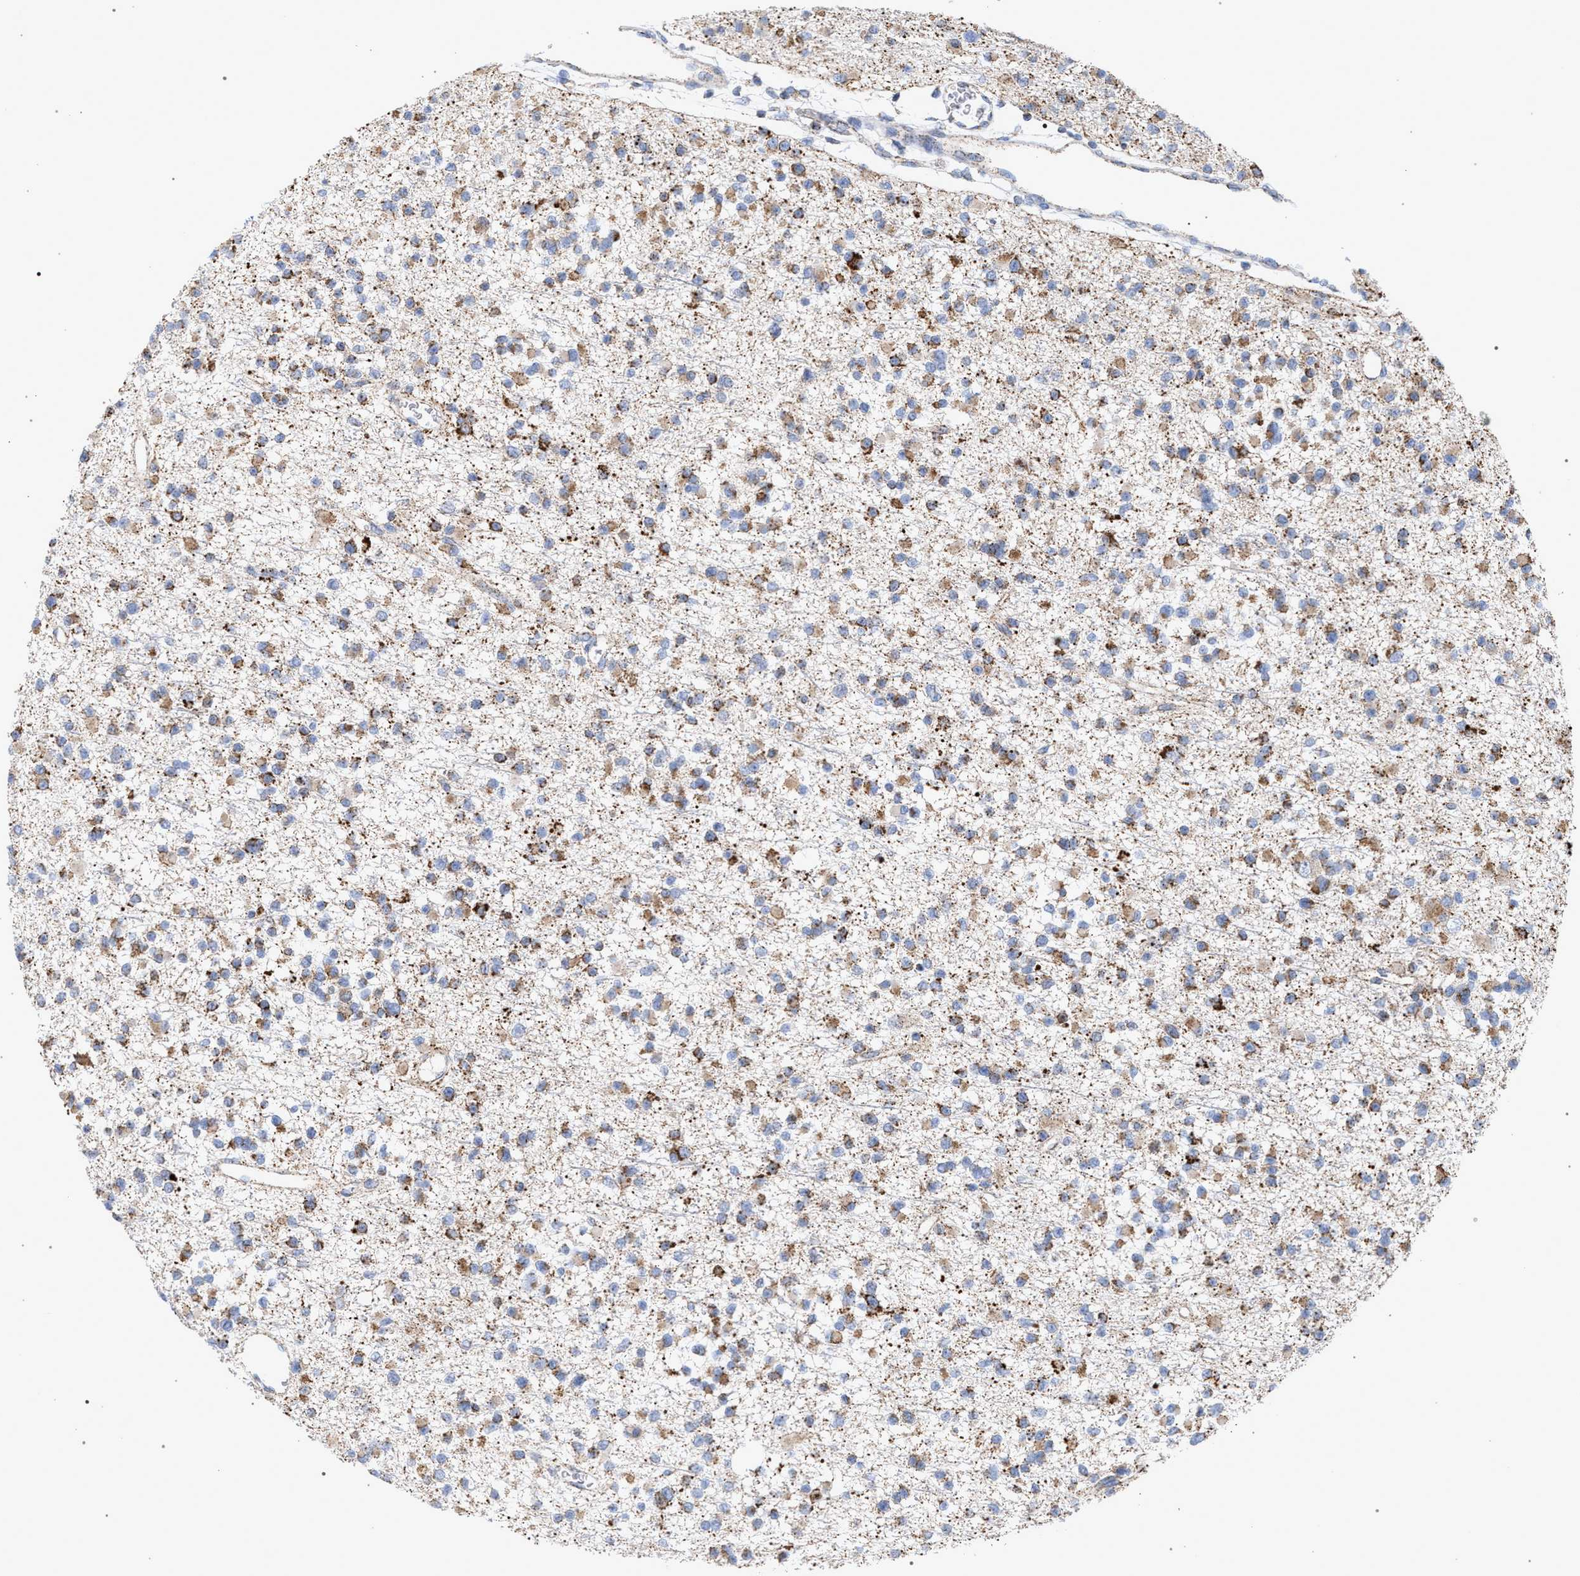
{"staining": {"intensity": "moderate", "quantity": ">75%", "location": "cytoplasmic/membranous"}, "tissue": "glioma", "cell_type": "Tumor cells", "image_type": "cancer", "snomed": [{"axis": "morphology", "description": "Glioma, malignant, Low grade"}, {"axis": "topography", "description": "Brain"}], "caption": "Immunohistochemistry histopathology image of neoplastic tissue: glioma stained using IHC exhibits medium levels of moderate protein expression localized specifically in the cytoplasmic/membranous of tumor cells, appearing as a cytoplasmic/membranous brown color.", "gene": "ECI2", "patient": {"sex": "female", "age": 22}}